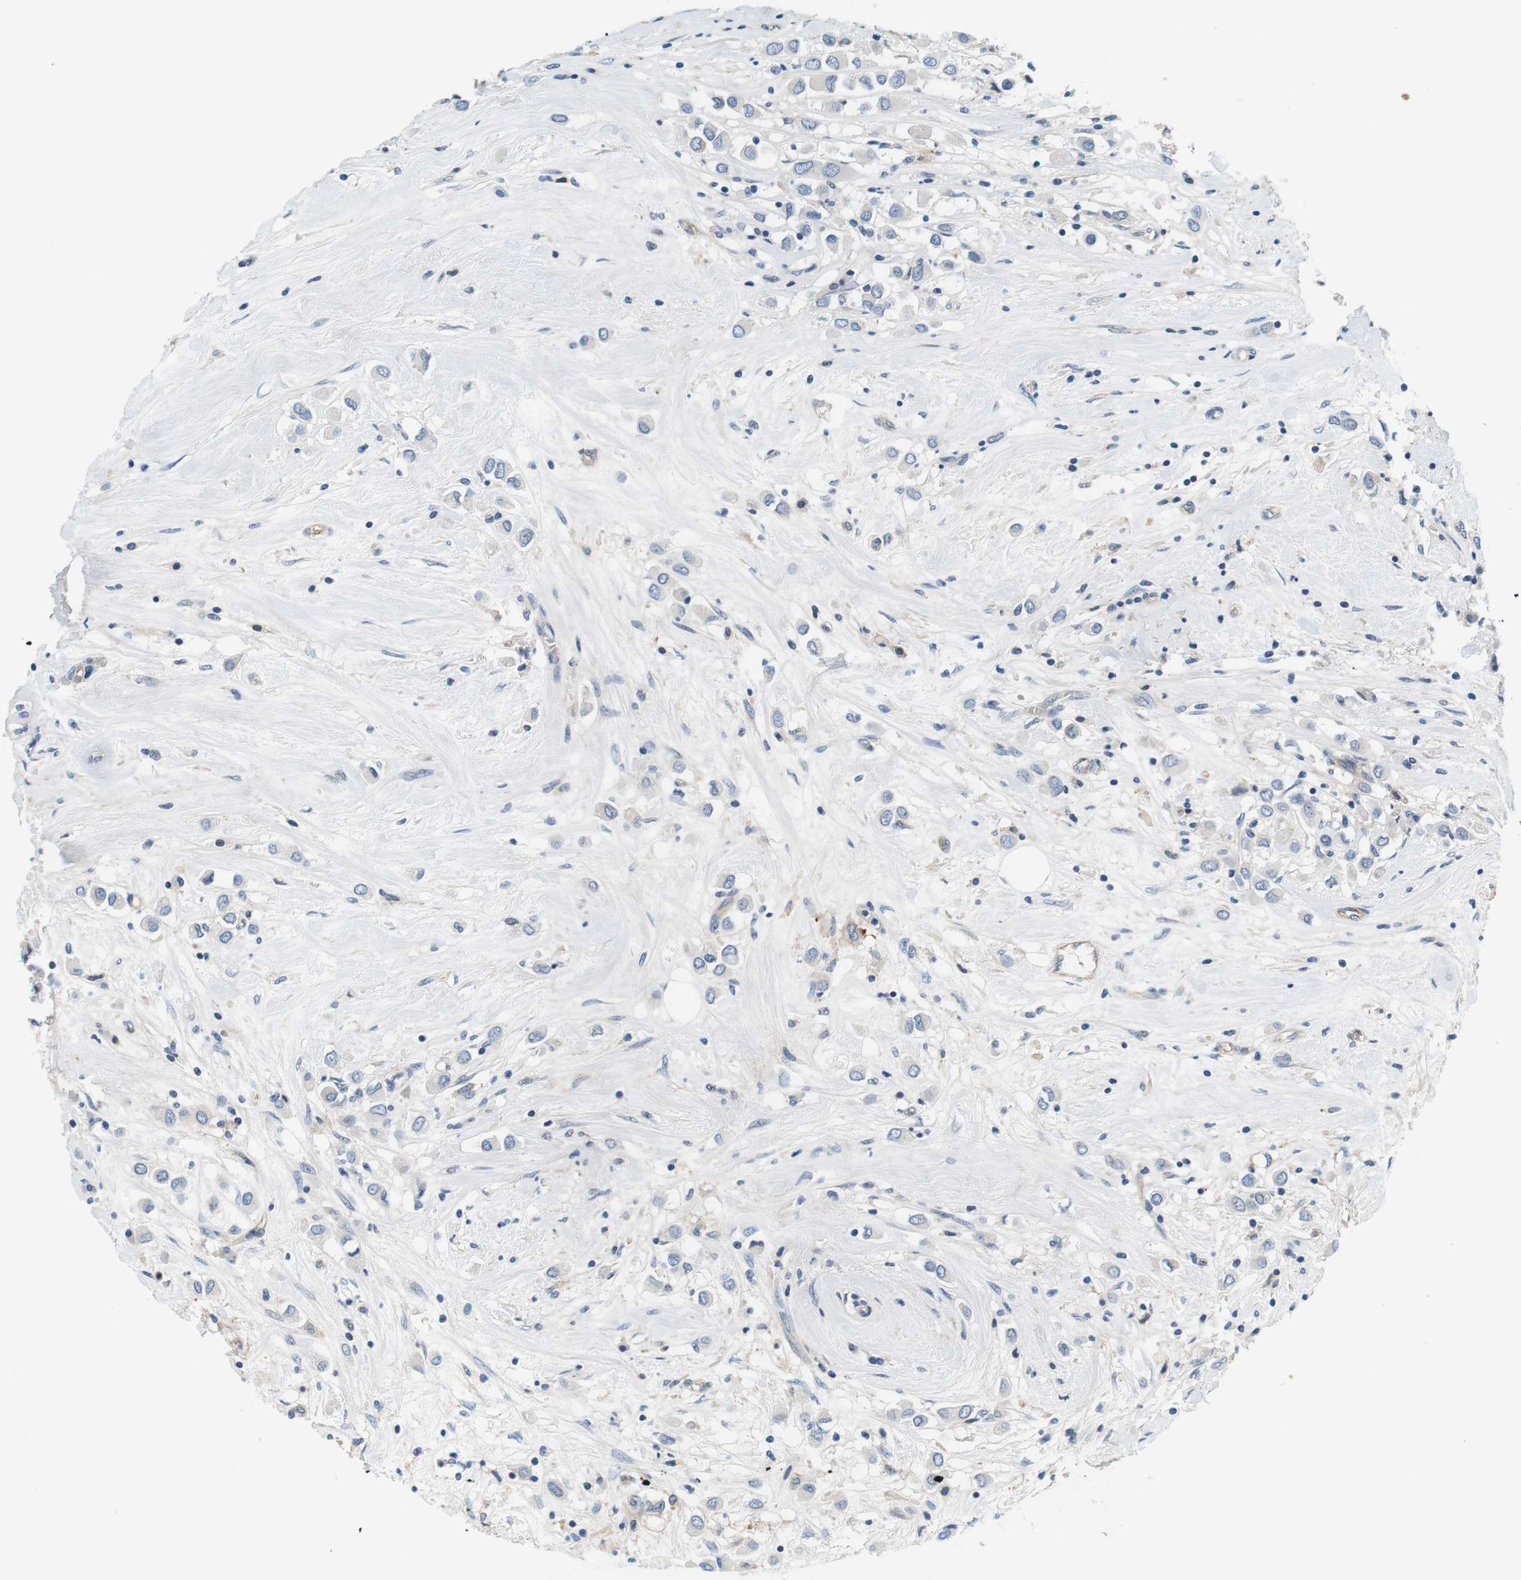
{"staining": {"intensity": "negative", "quantity": "none", "location": "none"}, "tissue": "breast cancer", "cell_type": "Tumor cells", "image_type": "cancer", "snomed": [{"axis": "morphology", "description": "Duct carcinoma"}, {"axis": "topography", "description": "Breast"}], "caption": "Tumor cells are negative for protein expression in human breast cancer (invasive ductal carcinoma).", "gene": "SLC30A1", "patient": {"sex": "female", "age": 61}}